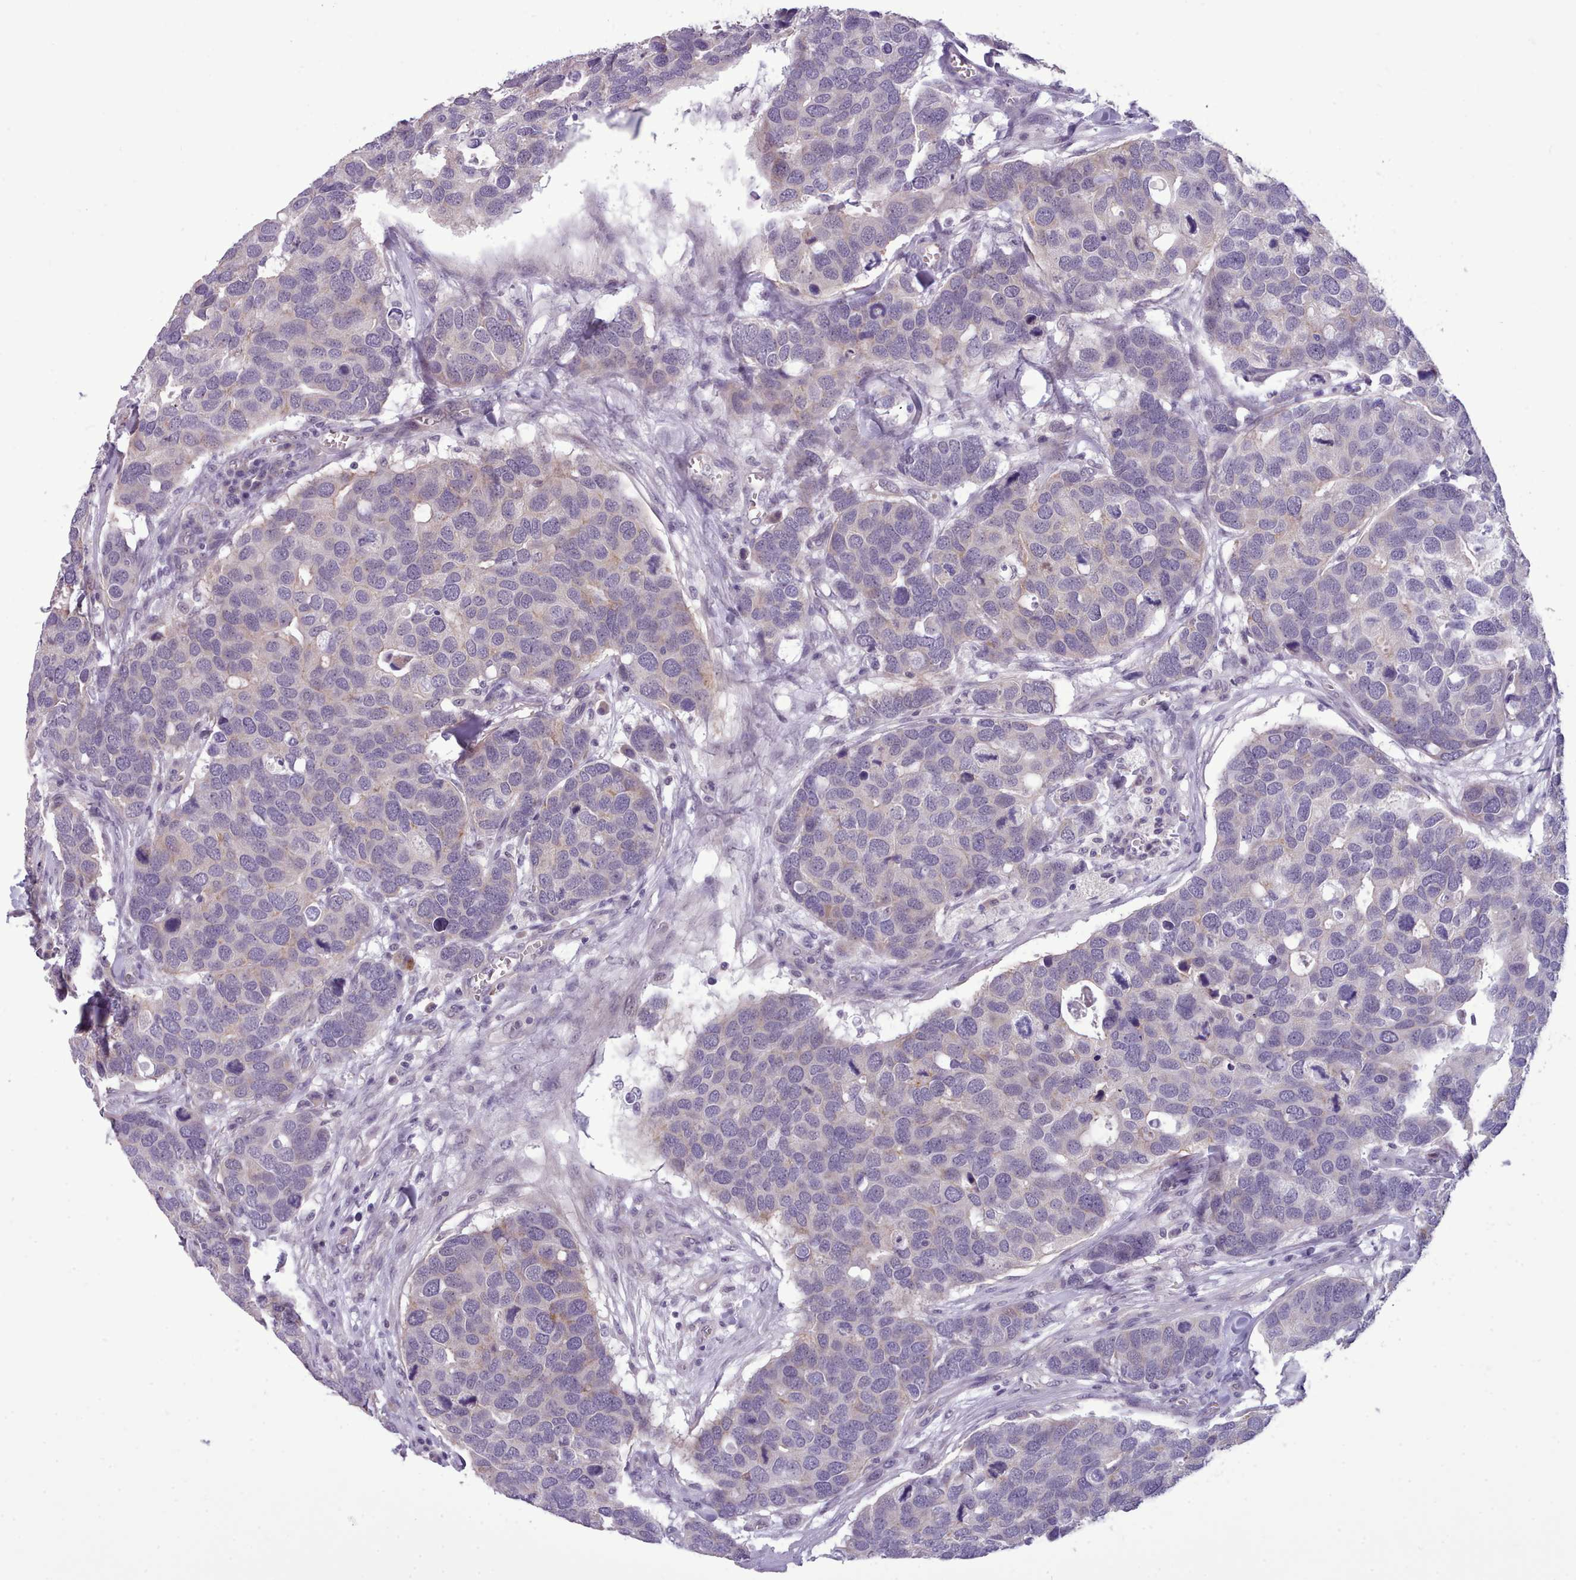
{"staining": {"intensity": "negative", "quantity": "none", "location": "none"}, "tissue": "breast cancer", "cell_type": "Tumor cells", "image_type": "cancer", "snomed": [{"axis": "morphology", "description": "Duct carcinoma"}, {"axis": "topography", "description": "Breast"}], "caption": "Immunohistochemistry micrograph of breast infiltrating ductal carcinoma stained for a protein (brown), which reveals no expression in tumor cells. (Immunohistochemistry (ihc), brightfield microscopy, high magnification).", "gene": "KCTD16", "patient": {"sex": "female", "age": 83}}